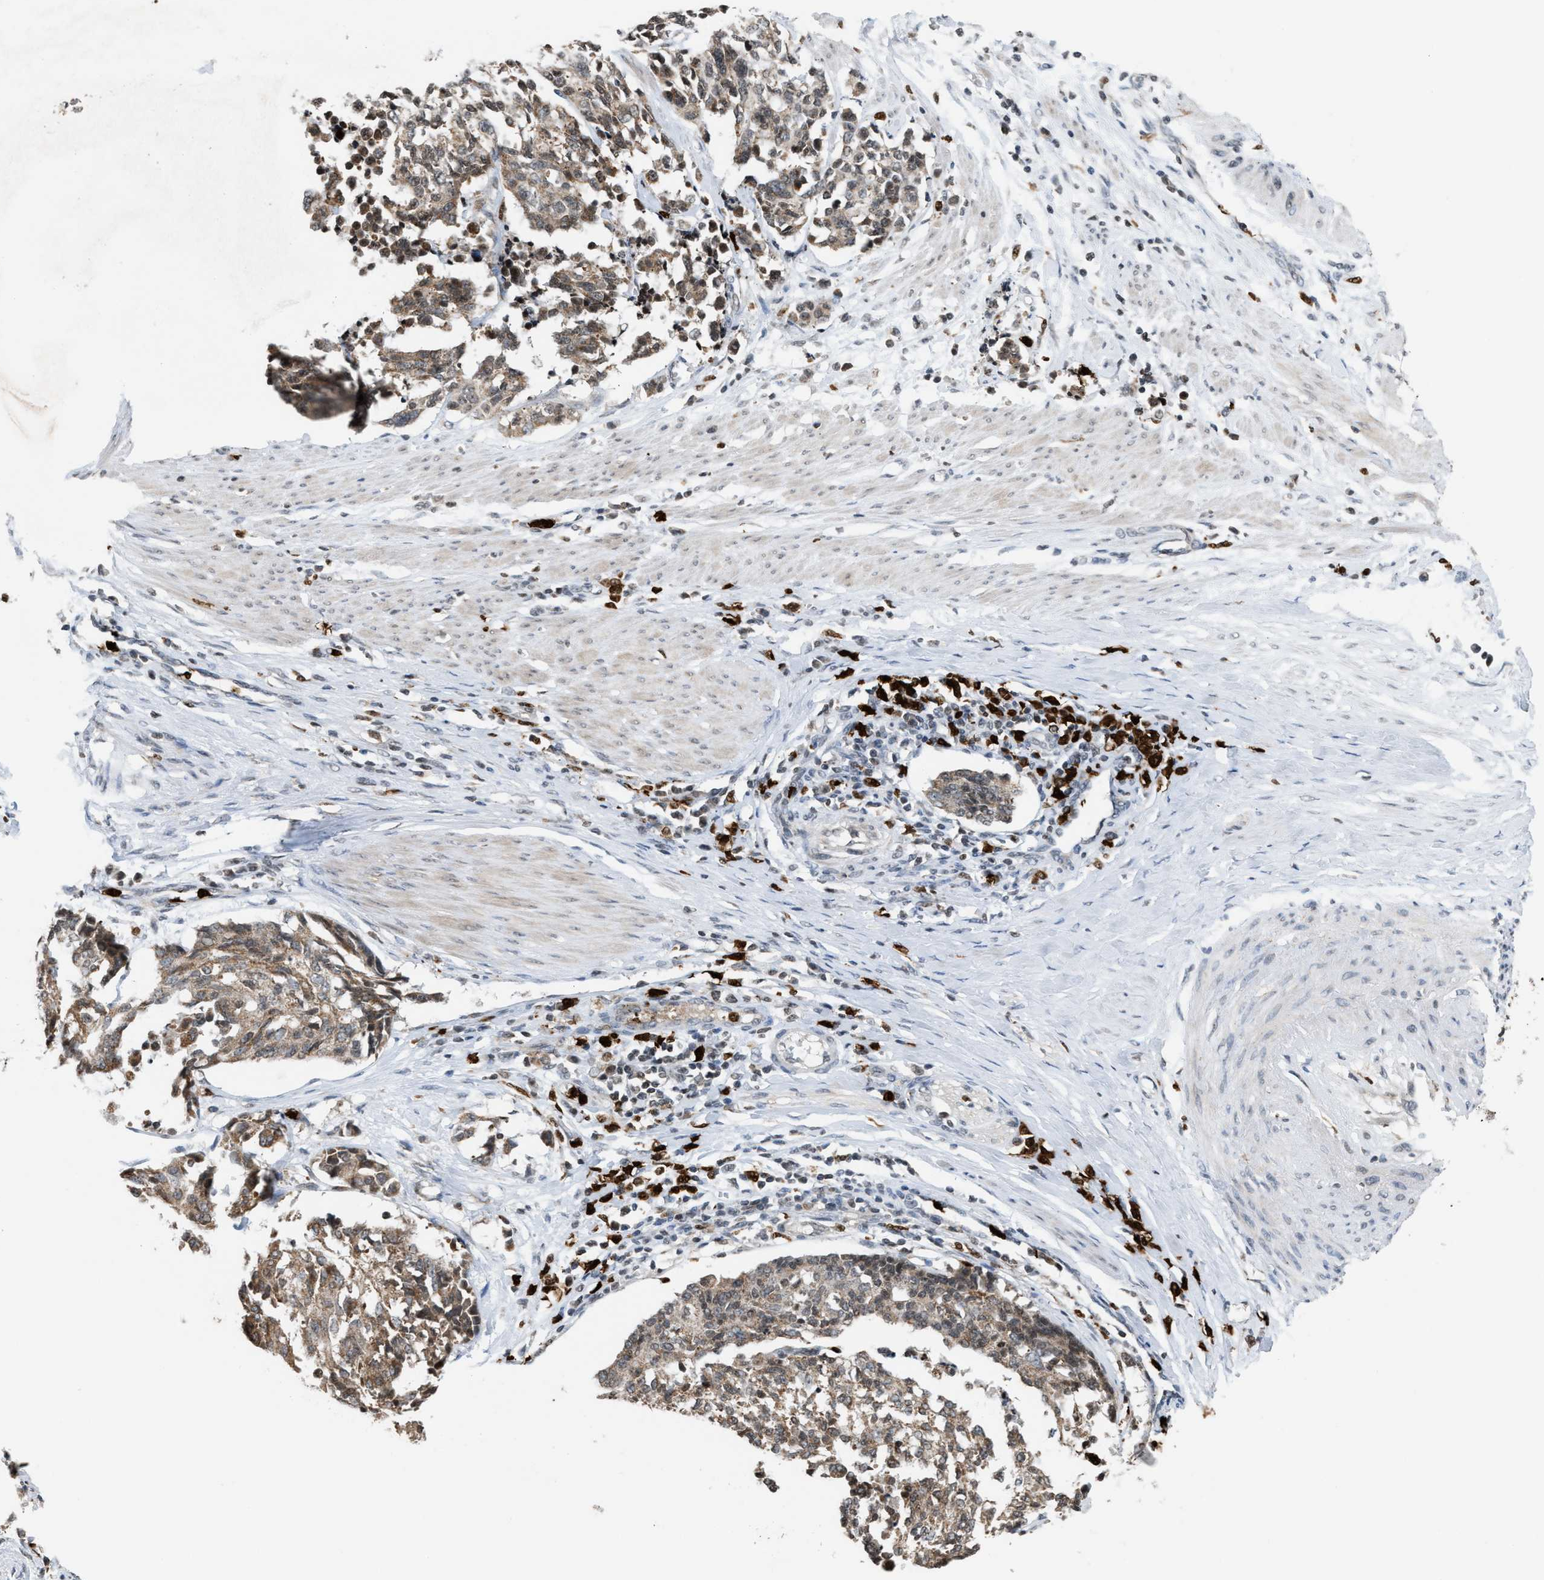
{"staining": {"intensity": "weak", "quantity": ">75%", "location": "cytoplasmic/membranous"}, "tissue": "cervical cancer", "cell_type": "Tumor cells", "image_type": "cancer", "snomed": [{"axis": "morphology", "description": "Normal tissue, NOS"}, {"axis": "morphology", "description": "Squamous cell carcinoma, NOS"}, {"axis": "topography", "description": "Cervix"}], "caption": "There is low levels of weak cytoplasmic/membranous positivity in tumor cells of cervical squamous cell carcinoma, as demonstrated by immunohistochemical staining (brown color).", "gene": "PRUNE2", "patient": {"sex": "female", "age": 35}}